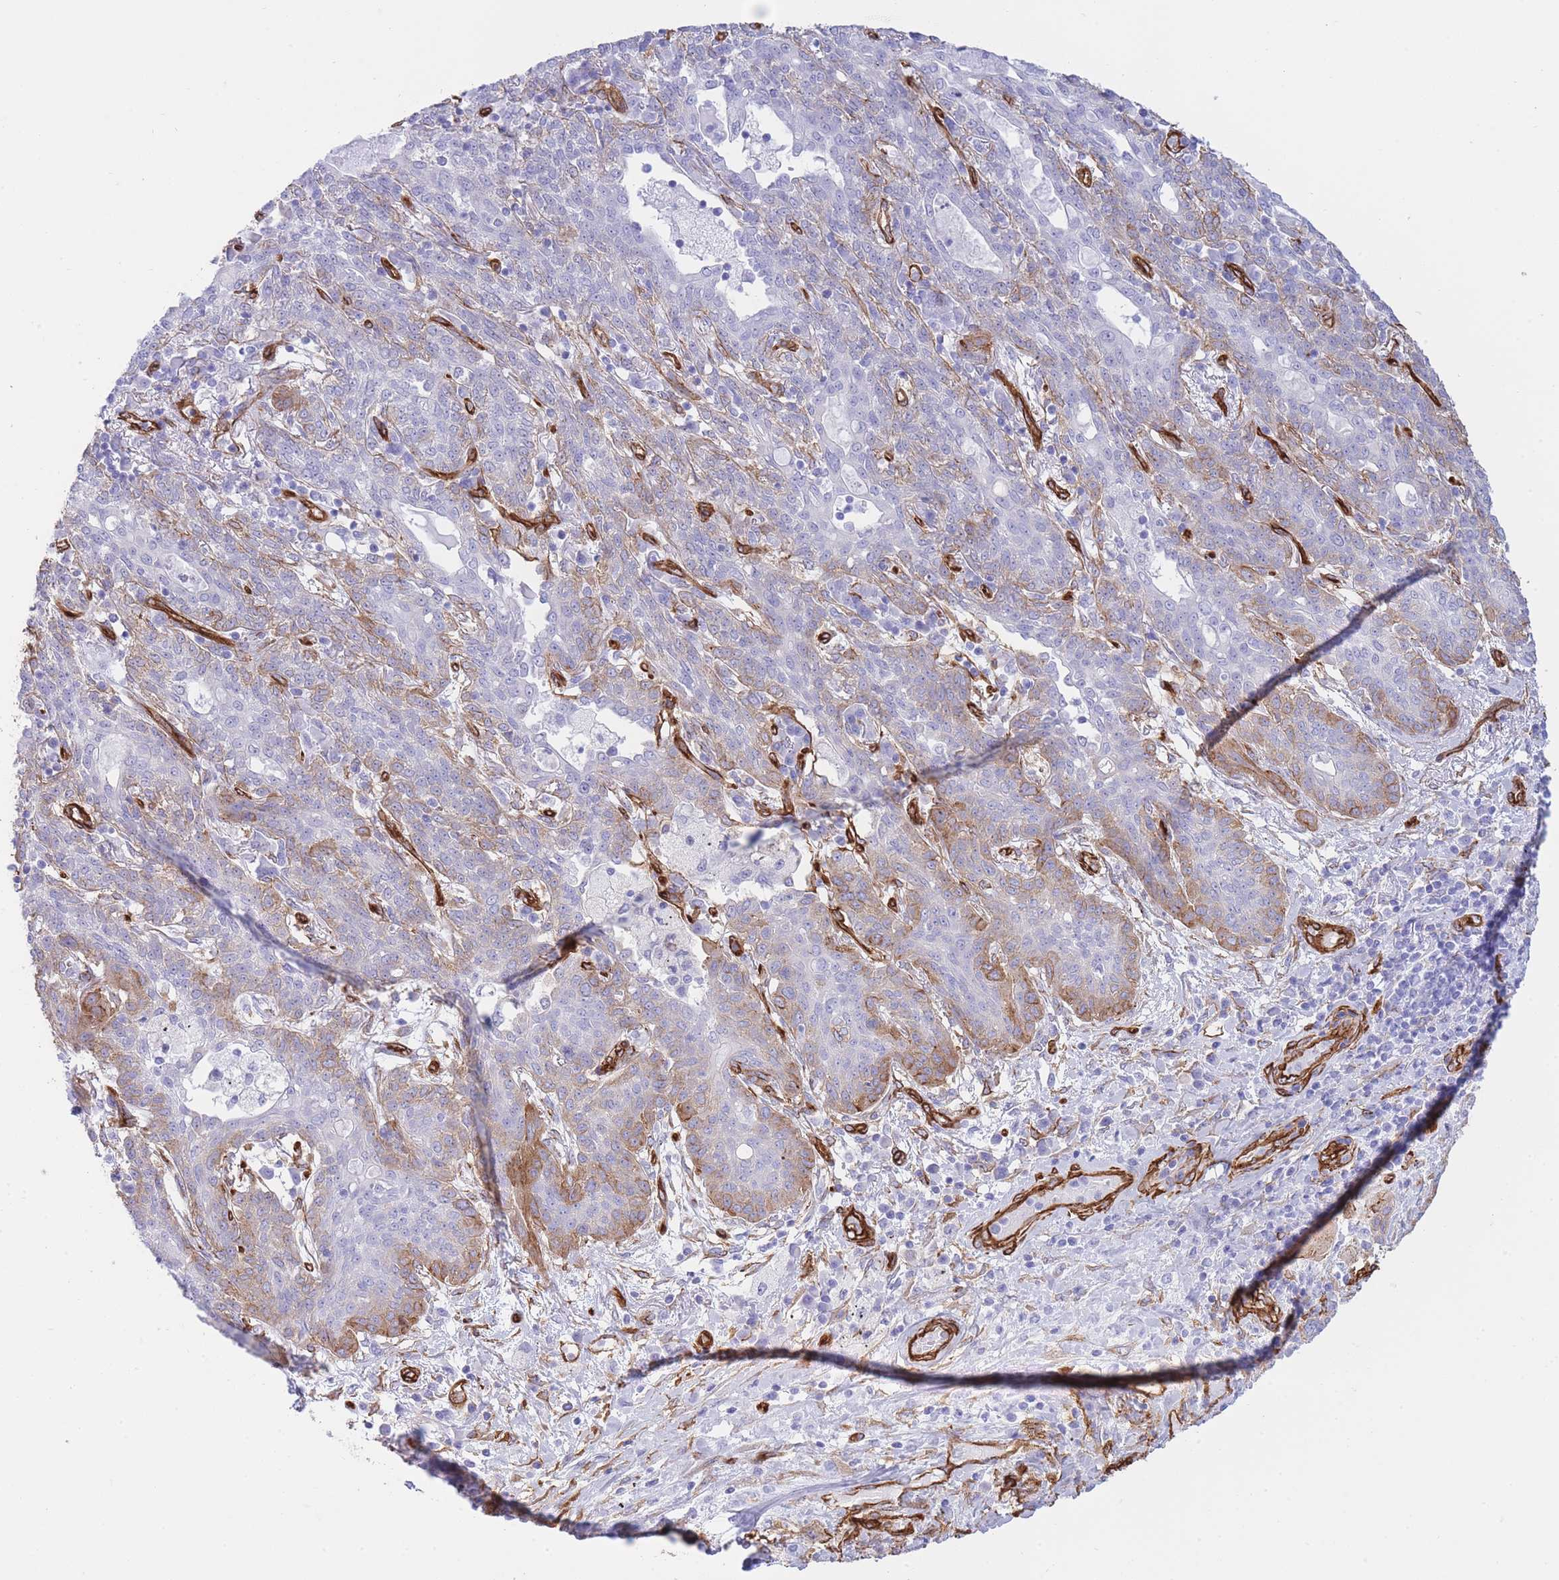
{"staining": {"intensity": "moderate", "quantity": "<25%", "location": "cytoplasmic/membranous"}, "tissue": "lung cancer", "cell_type": "Tumor cells", "image_type": "cancer", "snomed": [{"axis": "morphology", "description": "Squamous cell carcinoma, NOS"}, {"axis": "topography", "description": "Lung"}], "caption": "Human lung cancer stained for a protein (brown) displays moderate cytoplasmic/membranous positive staining in about <25% of tumor cells.", "gene": "CAVIN1", "patient": {"sex": "female", "age": 70}}